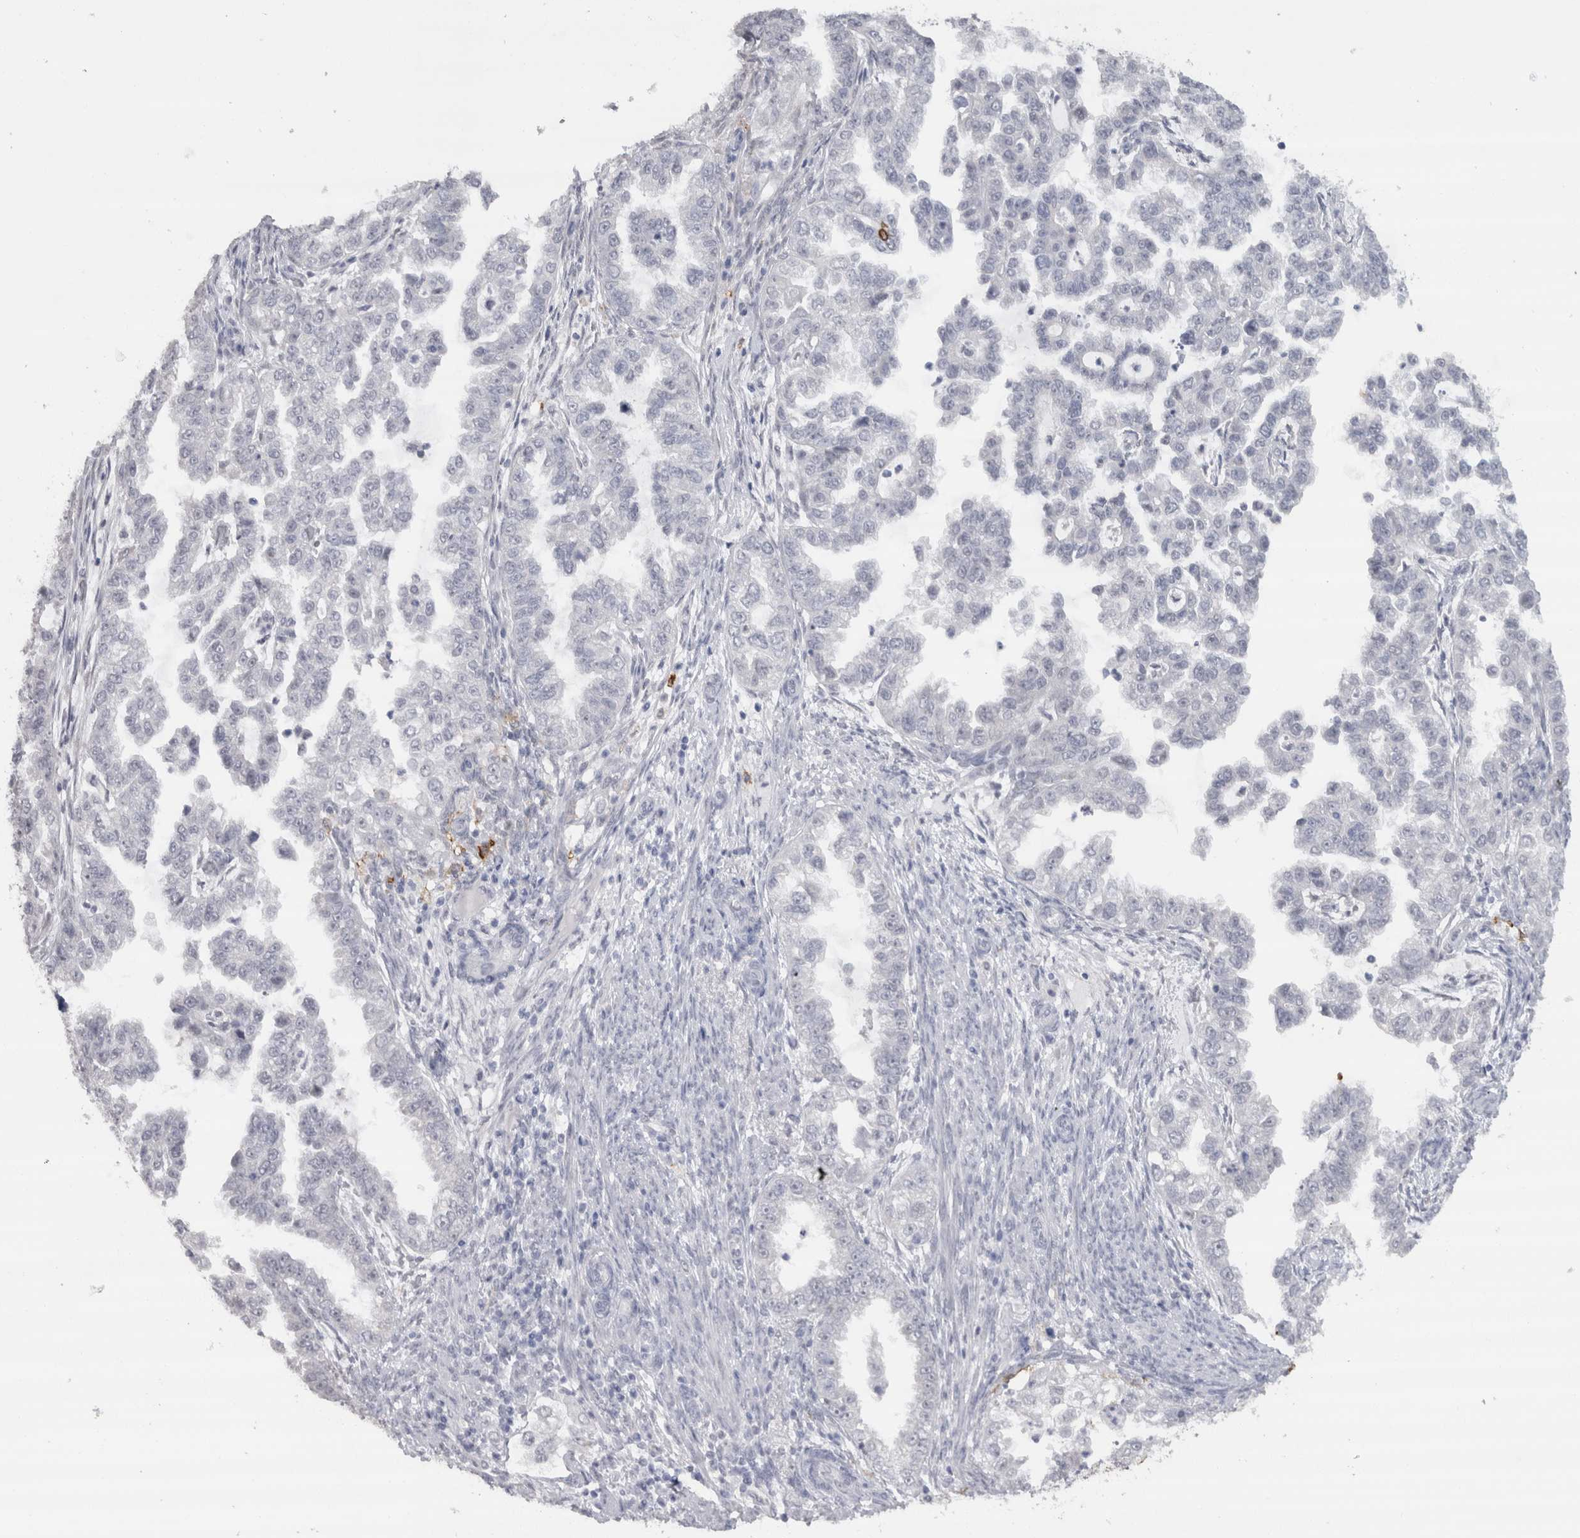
{"staining": {"intensity": "negative", "quantity": "none", "location": "none"}, "tissue": "endometrial cancer", "cell_type": "Tumor cells", "image_type": "cancer", "snomed": [{"axis": "morphology", "description": "Adenocarcinoma, NOS"}, {"axis": "topography", "description": "Endometrium"}], "caption": "Immunohistochemistry (IHC) micrograph of adenocarcinoma (endometrial) stained for a protein (brown), which shows no staining in tumor cells.", "gene": "CDH17", "patient": {"sex": "female", "age": 85}}